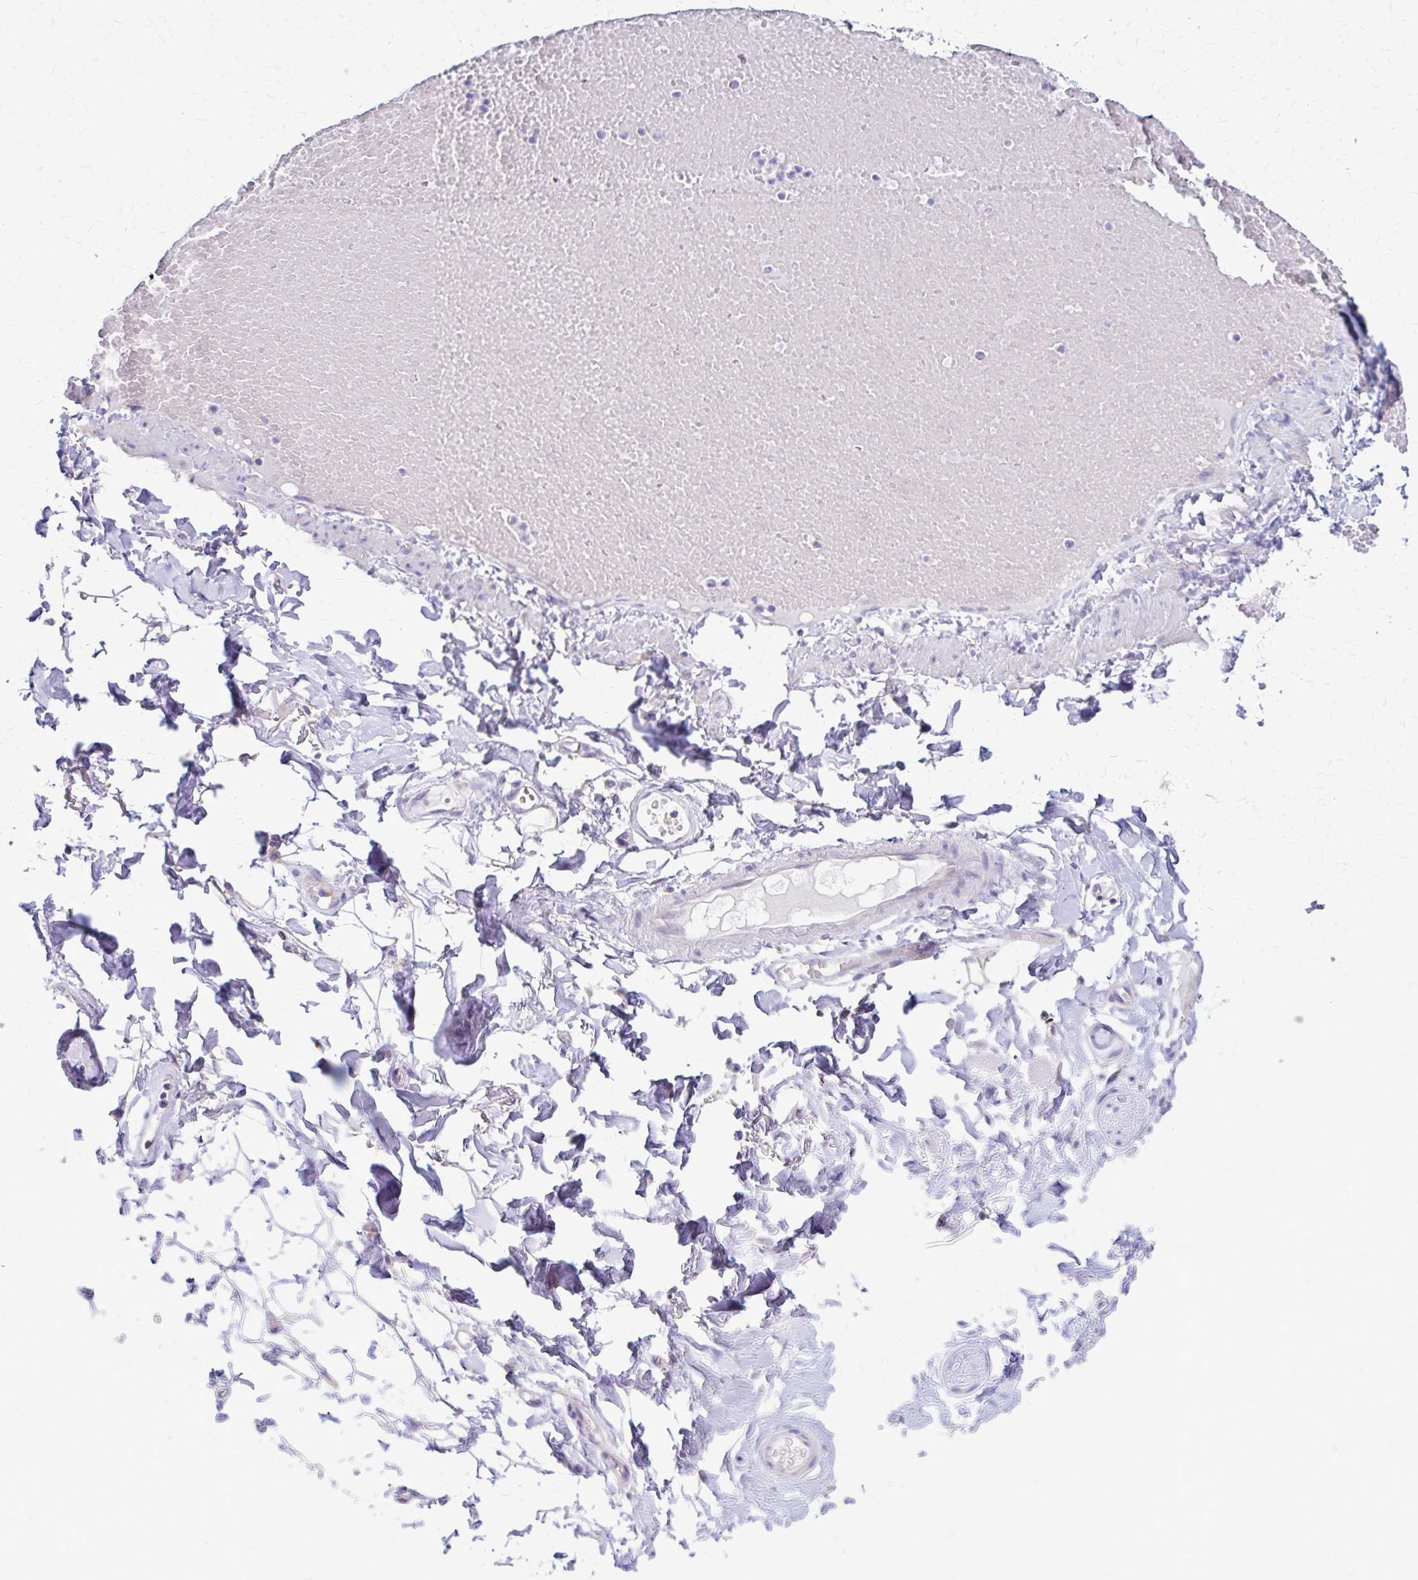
{"staining": {"intensity": "negative", "quantity": "none", "location": "none"}, "tissue": "adipose tissue", "cell_type": "Adipocytes", "image_type": "normal", "snomed": [{"axis": "morphology", "description": "Normal tissue, NOS"}, {"axis": "topography", "description": "Anal"}, {"axis": "topography", "description": "Peripheral nerve tissue"}], "caption": "Immunohistochemistry (IHC) photomicrograph of normal adipose tissue stained for a protein (brown), which exhibits no expression in adipocytes. The staining was performed using DAB (3,3'-diaminobenzidine) to visualize the protein expression in brown, while the nuclei were stained in blue with hematoxylin (Magnification: 20x).", "gene": "SAMD13", "patient": {"sex": "male", "age": 78}}